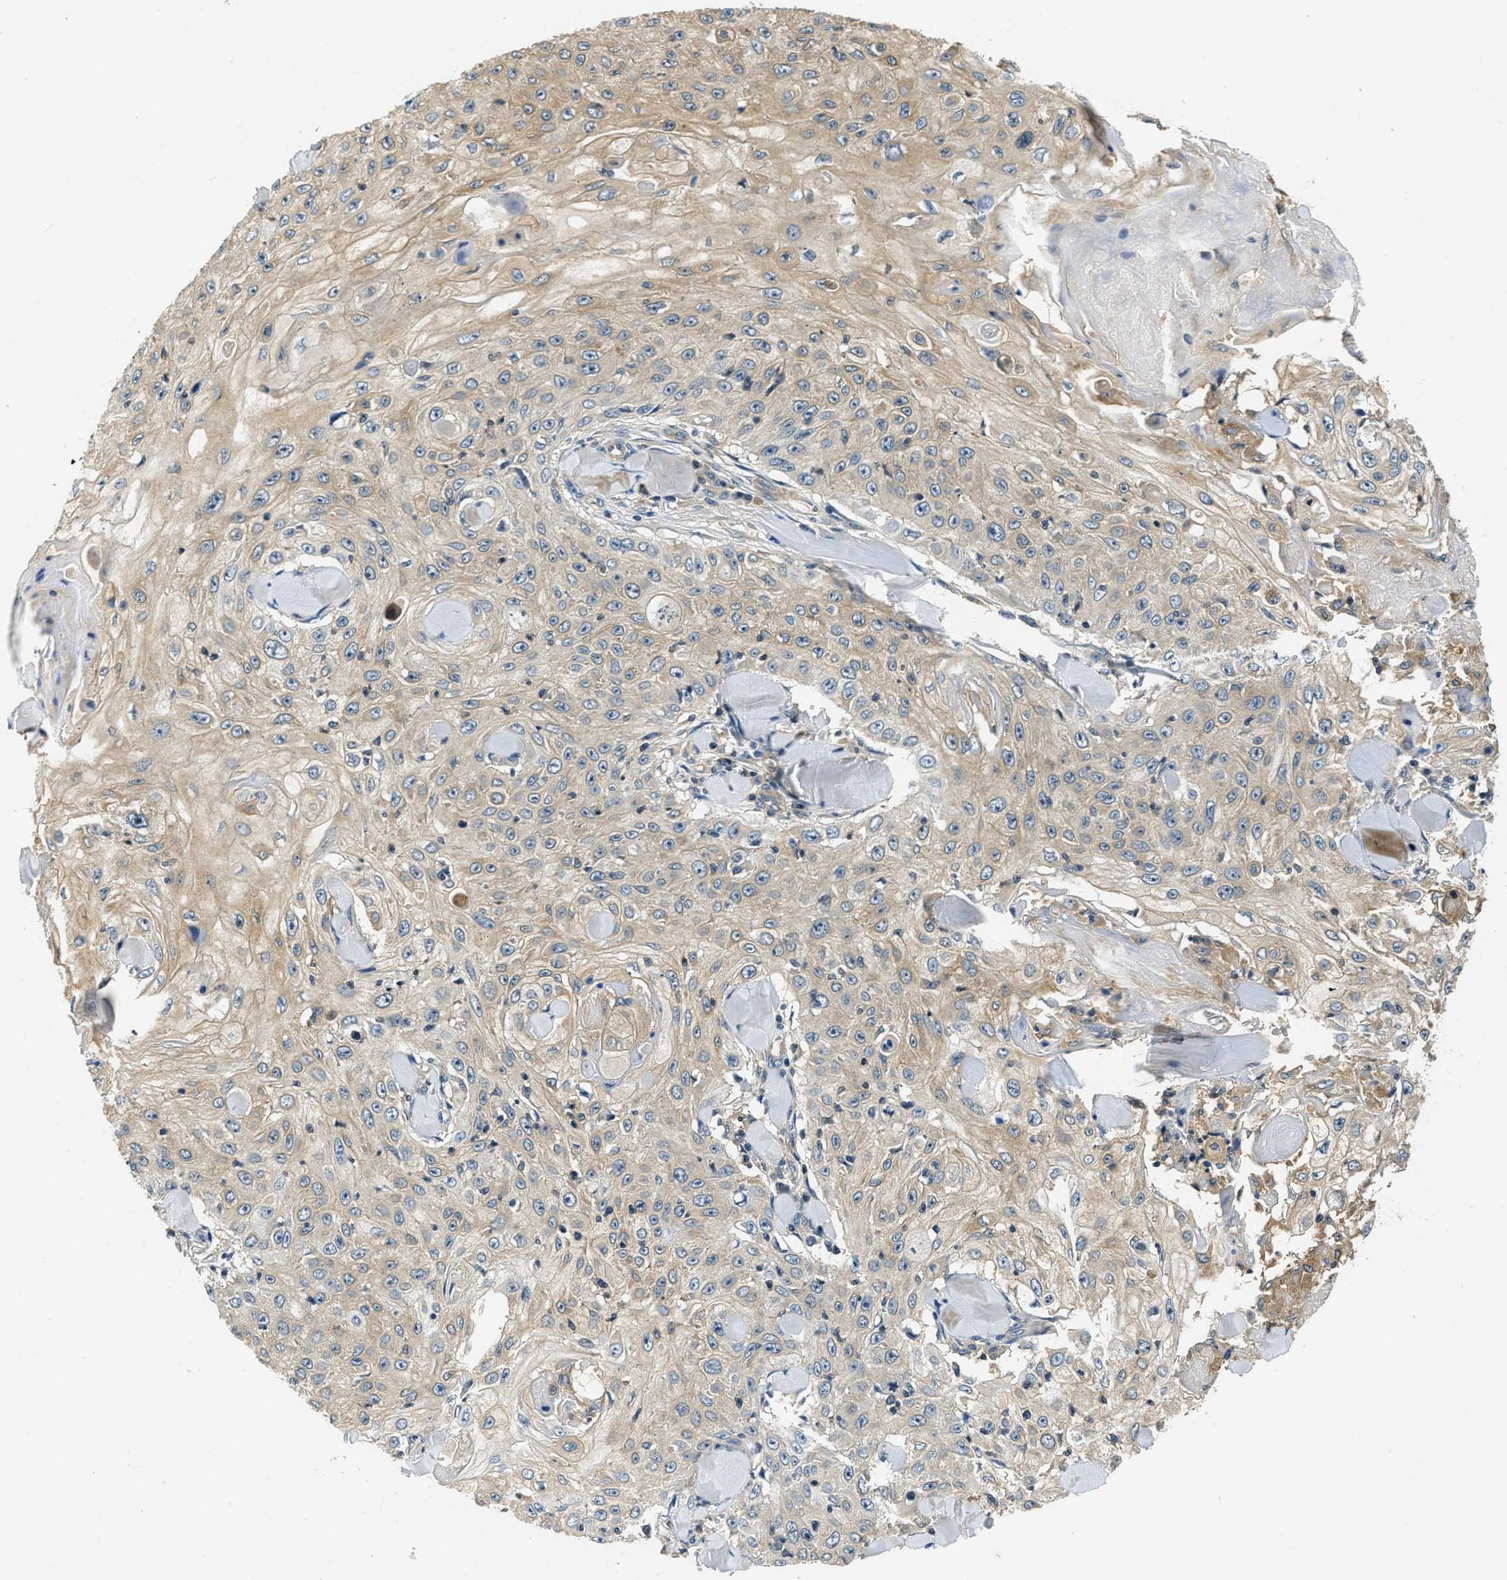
{"staining": {"intensity": "weak", "quantity": ">75%", "location": "cytoplasmic/membranous"}, "tissue": "skin cancer", "cell_type": "Tumor cells", "image_type": "cancer", "snomed": [{"axis": "morphology", "description": "Squamous cell carcinoma, NOS"}, {"axis": "topography", "description": "Skin"}], "caption": "IHC image of neoplastic tissue: human skin cancer (squamous cell carcinoma) stained using IHC displays low levels of weak protein expression localized specifically in the cytoplasmic/membranous of tumor cells, appearing as a cytoplasmic/membranous brown color.", "gene": "RESF1", "patient": {"sex": "male", "age": 86}}